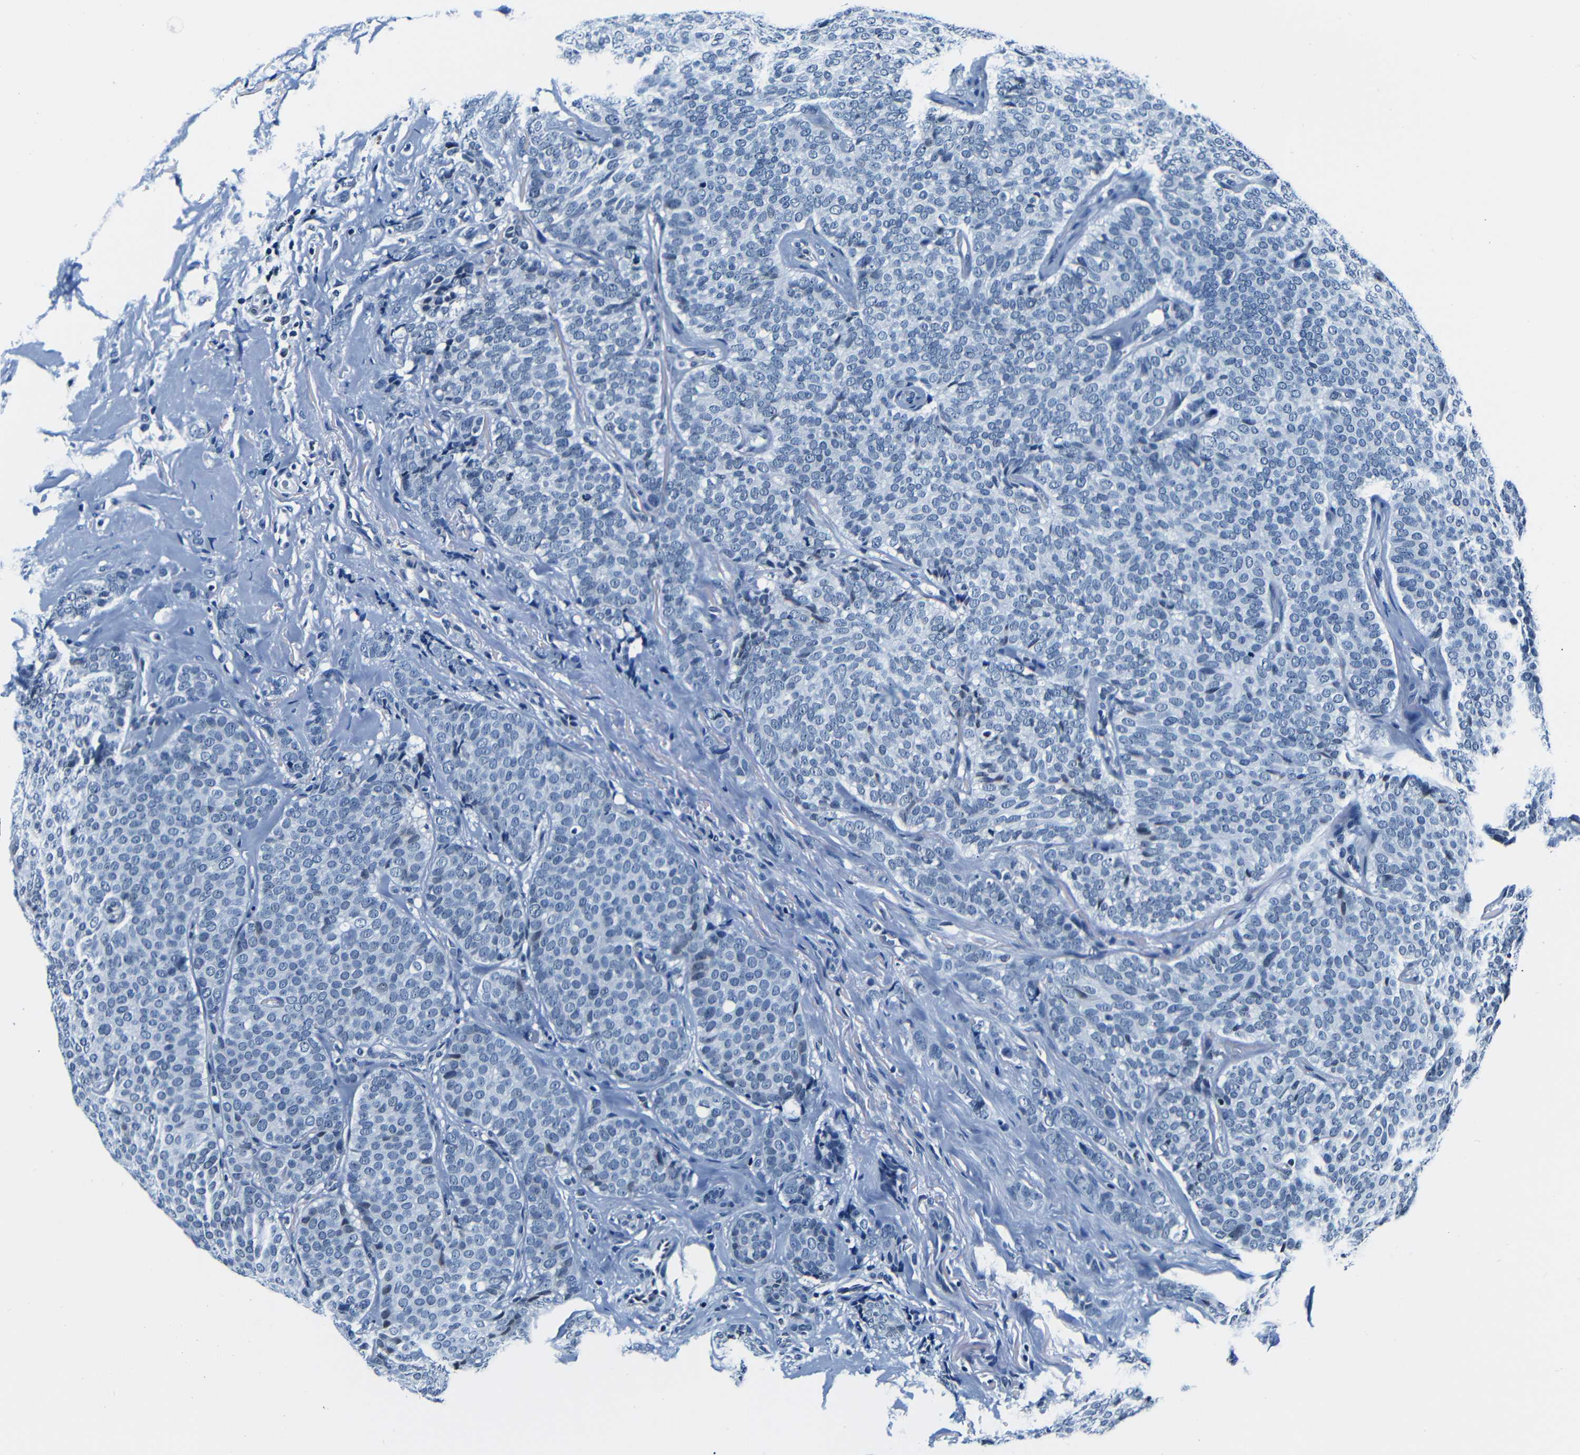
{"staining": {"intensity": "negative", "quantity": "none", "location": "none"}, "tissue": "breast cancer", "cell_type": "Tumor cells", "image_type": "cancer", "snomed": [{"axis": "morphology", "description": "Lobular carcinoma"}, {"axis": "topography", "description": "Skin"}, {"axis": "topography", "description": "Breast"}], "caption": "High power microscopy micrograph of an immunohistochemistry histopathology image of breast cancer (lobular carcinoma), revealing no significant expression in tumor cells.", "gene": "NCBP3", "patient": {"sex": "female", "age": 46}}